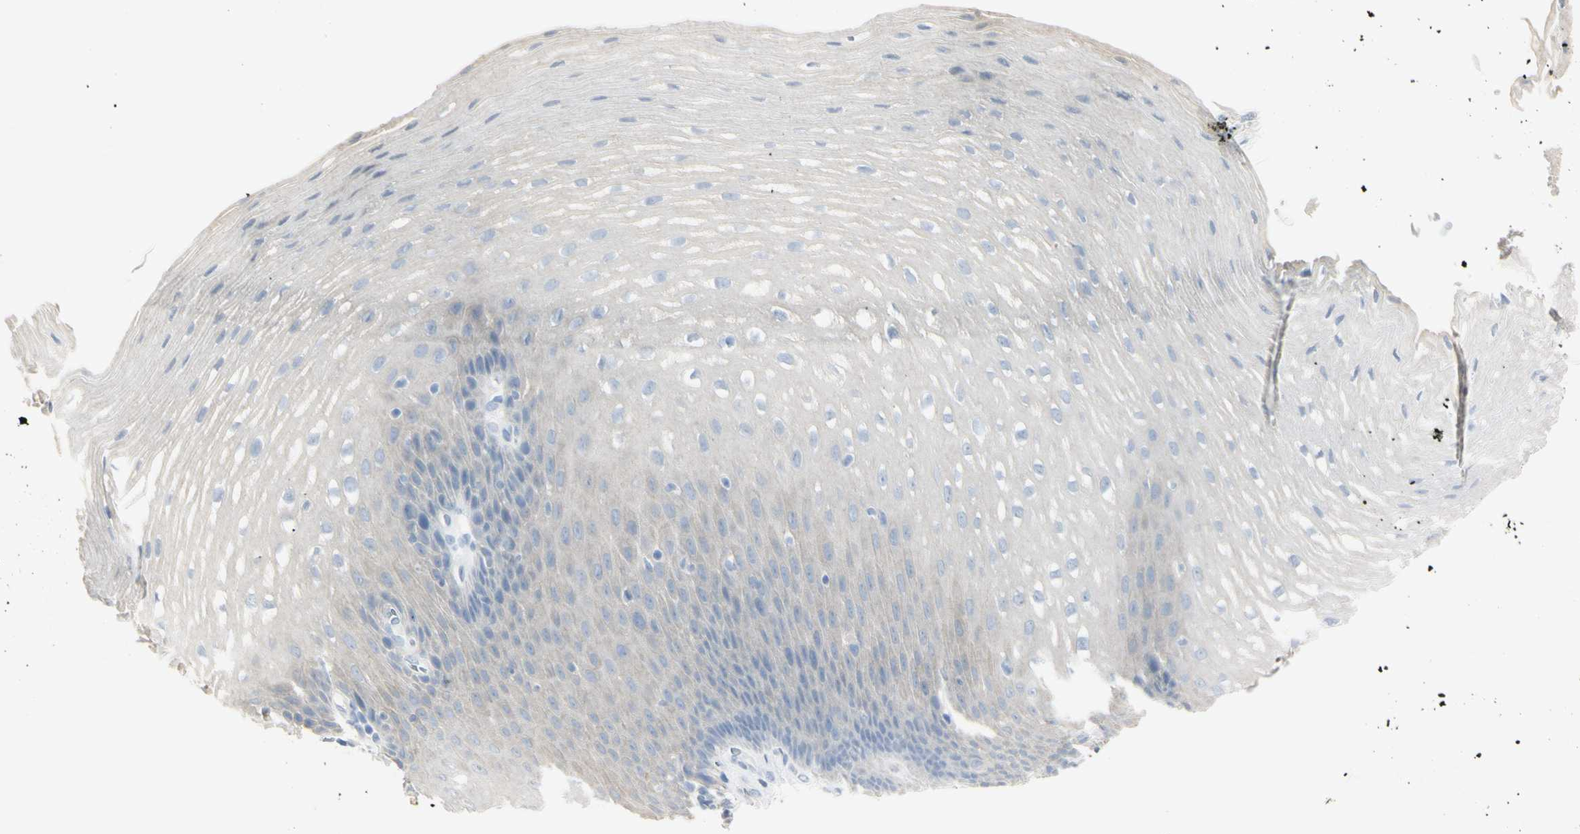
{"staining": {"intensity": "negative", "quantity": "none", "location": "none"}, "tissue": "esophagus", "cell_type": "Squamous epithelial cells", "image_type": "normal", "snomed": [{"axis": "morphology", "description": "Normal tissue, NOS"}, {"axis": "topography", "description": "Esophagus"}], "caption": "IHC histopathology image of normal esophagus: human esophagus stained with DAB (3,3'-diaminobenzidine) shows no significant protein staining in squamous epithelial cells.", "gene": "PIP", "patient": {"sex": "male", "age": 48}}